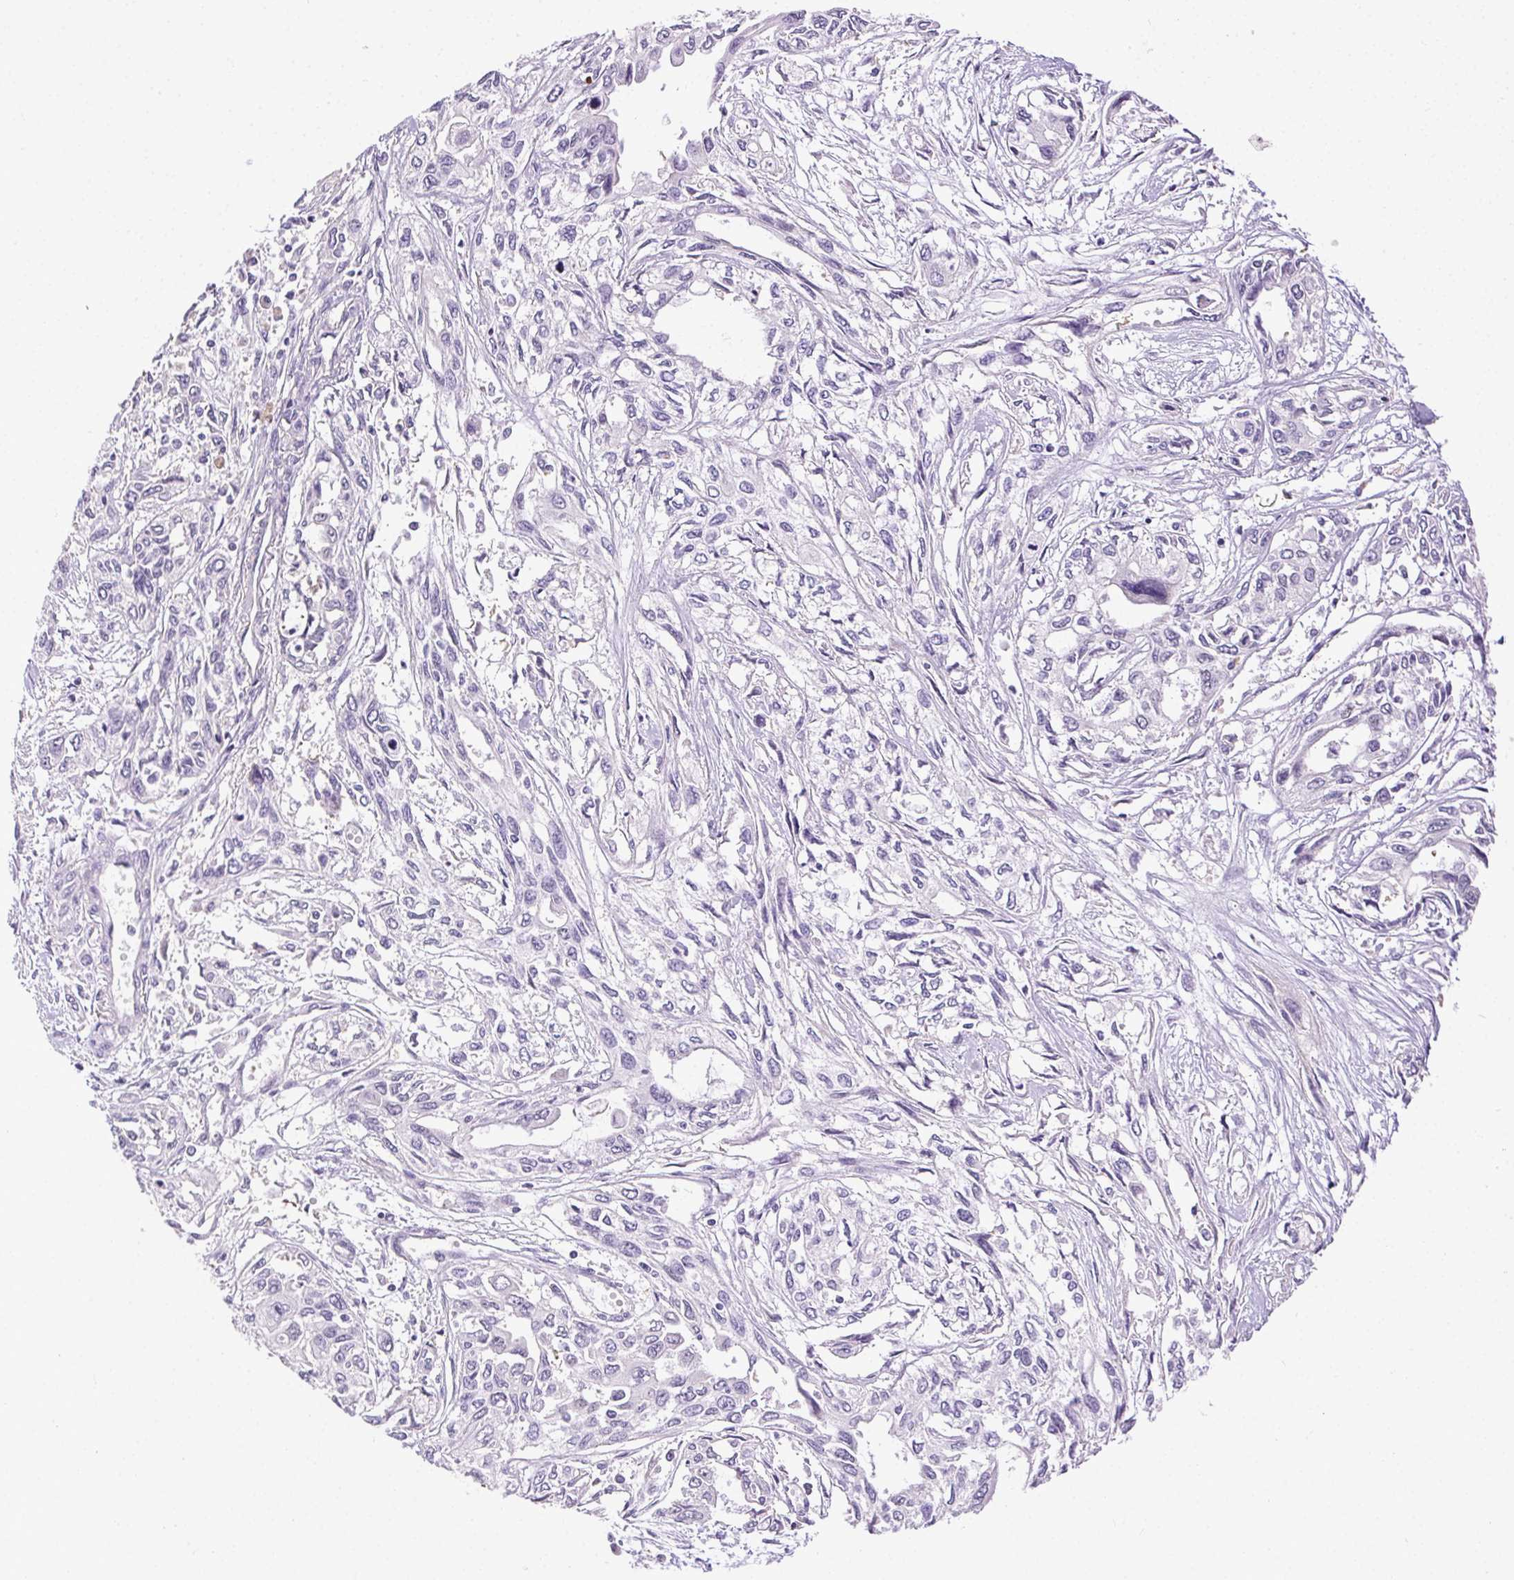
{"staining": {"intensity": "negative", "quantity": "none", "location": "none"}, "tissue": "pancreatic cancer", "cell_type": "Tumor cells", "image_type": "cancer", "snomed": [{"axis": "morphology", "description": "Adenocarcinoma, NOS"}, {"axis": "topography", "description": "Pancreas"}], "caption": "There is no significant expression in tumor cells of pancreatic cancer (adenocarcinoma).", "gene": "SYCE2", "patient": {"sex": "female", "age": 55}}